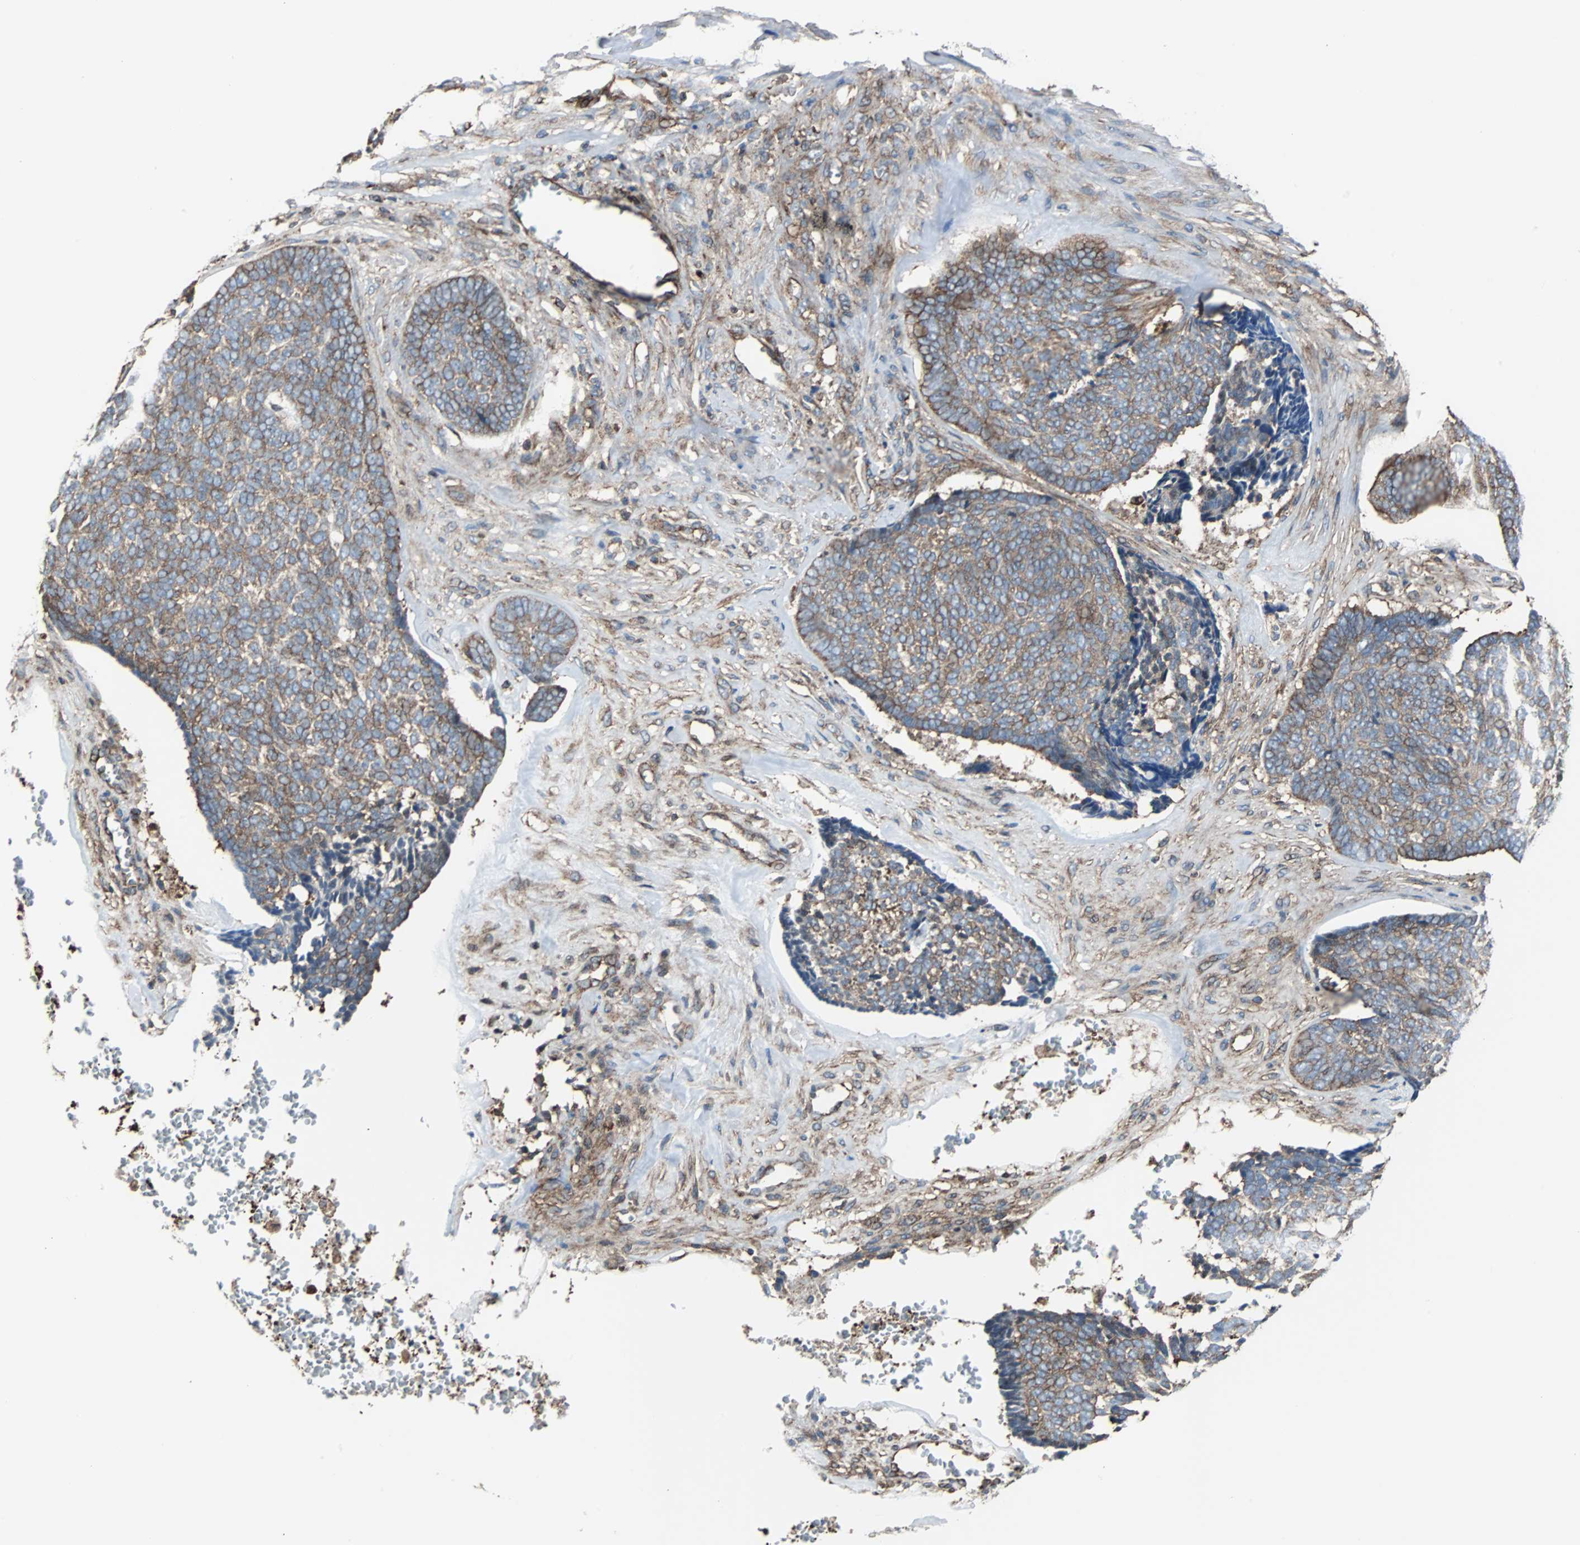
{"staining": {"intensity": "moderate", "quantity": ">75%", "location": "cytoplasmic/membranous"}, "tissue": "skin cancer", "cell_type": "Tumor cells", "image_type": "cancer", "snomed": [{"axis": "morphology", "description": "Basal cell carcinoma"}, {"axis": "topography", "description": "Skin"}], "caption": "This is a histology image of immunohistochemistry staining of skin cancer (basal cell carcinoma), which shows moderate staining in the cytoplasmic/membranous of tumor cells.", "gene": "RELA", "patient": {"sex": "male", "age": 84}}